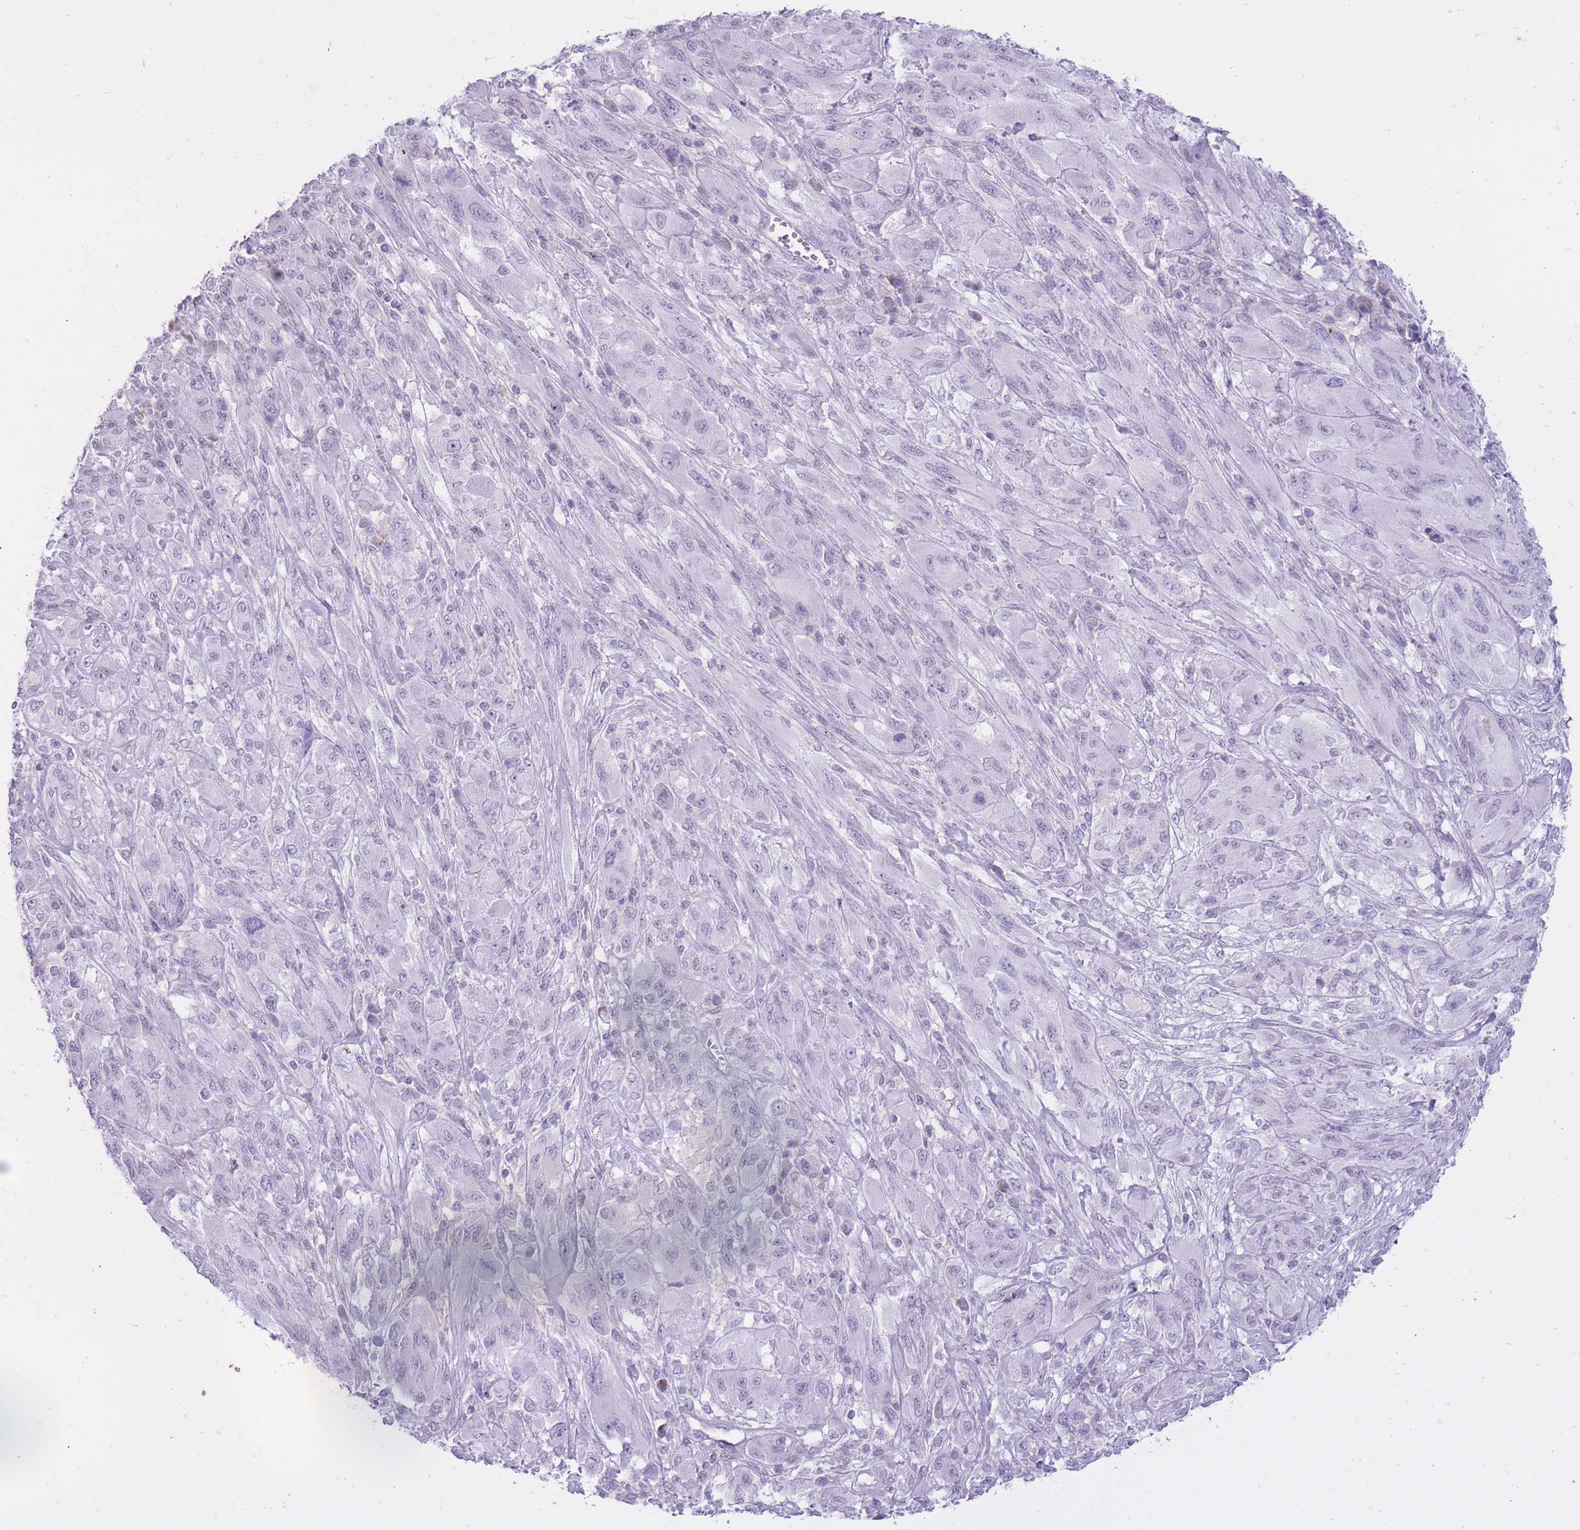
{"staining": {"intensity": "negative", "quantity": "none", "location": "none"}, "tissue": "melanoma", "cell_type": "Tumor cells", "image_type": "cancer", "snomed": [{"axis": "morphology", "description": "Malignant melanoma, NOS"}, {"axis": "topography", "description": "Skin"}], "caption": "The photomicrograph exhibits no staining of tumor cells in malignant melanoma.", "gene": "DENND2D", "patient": {"sex": "female", "age": 91}}